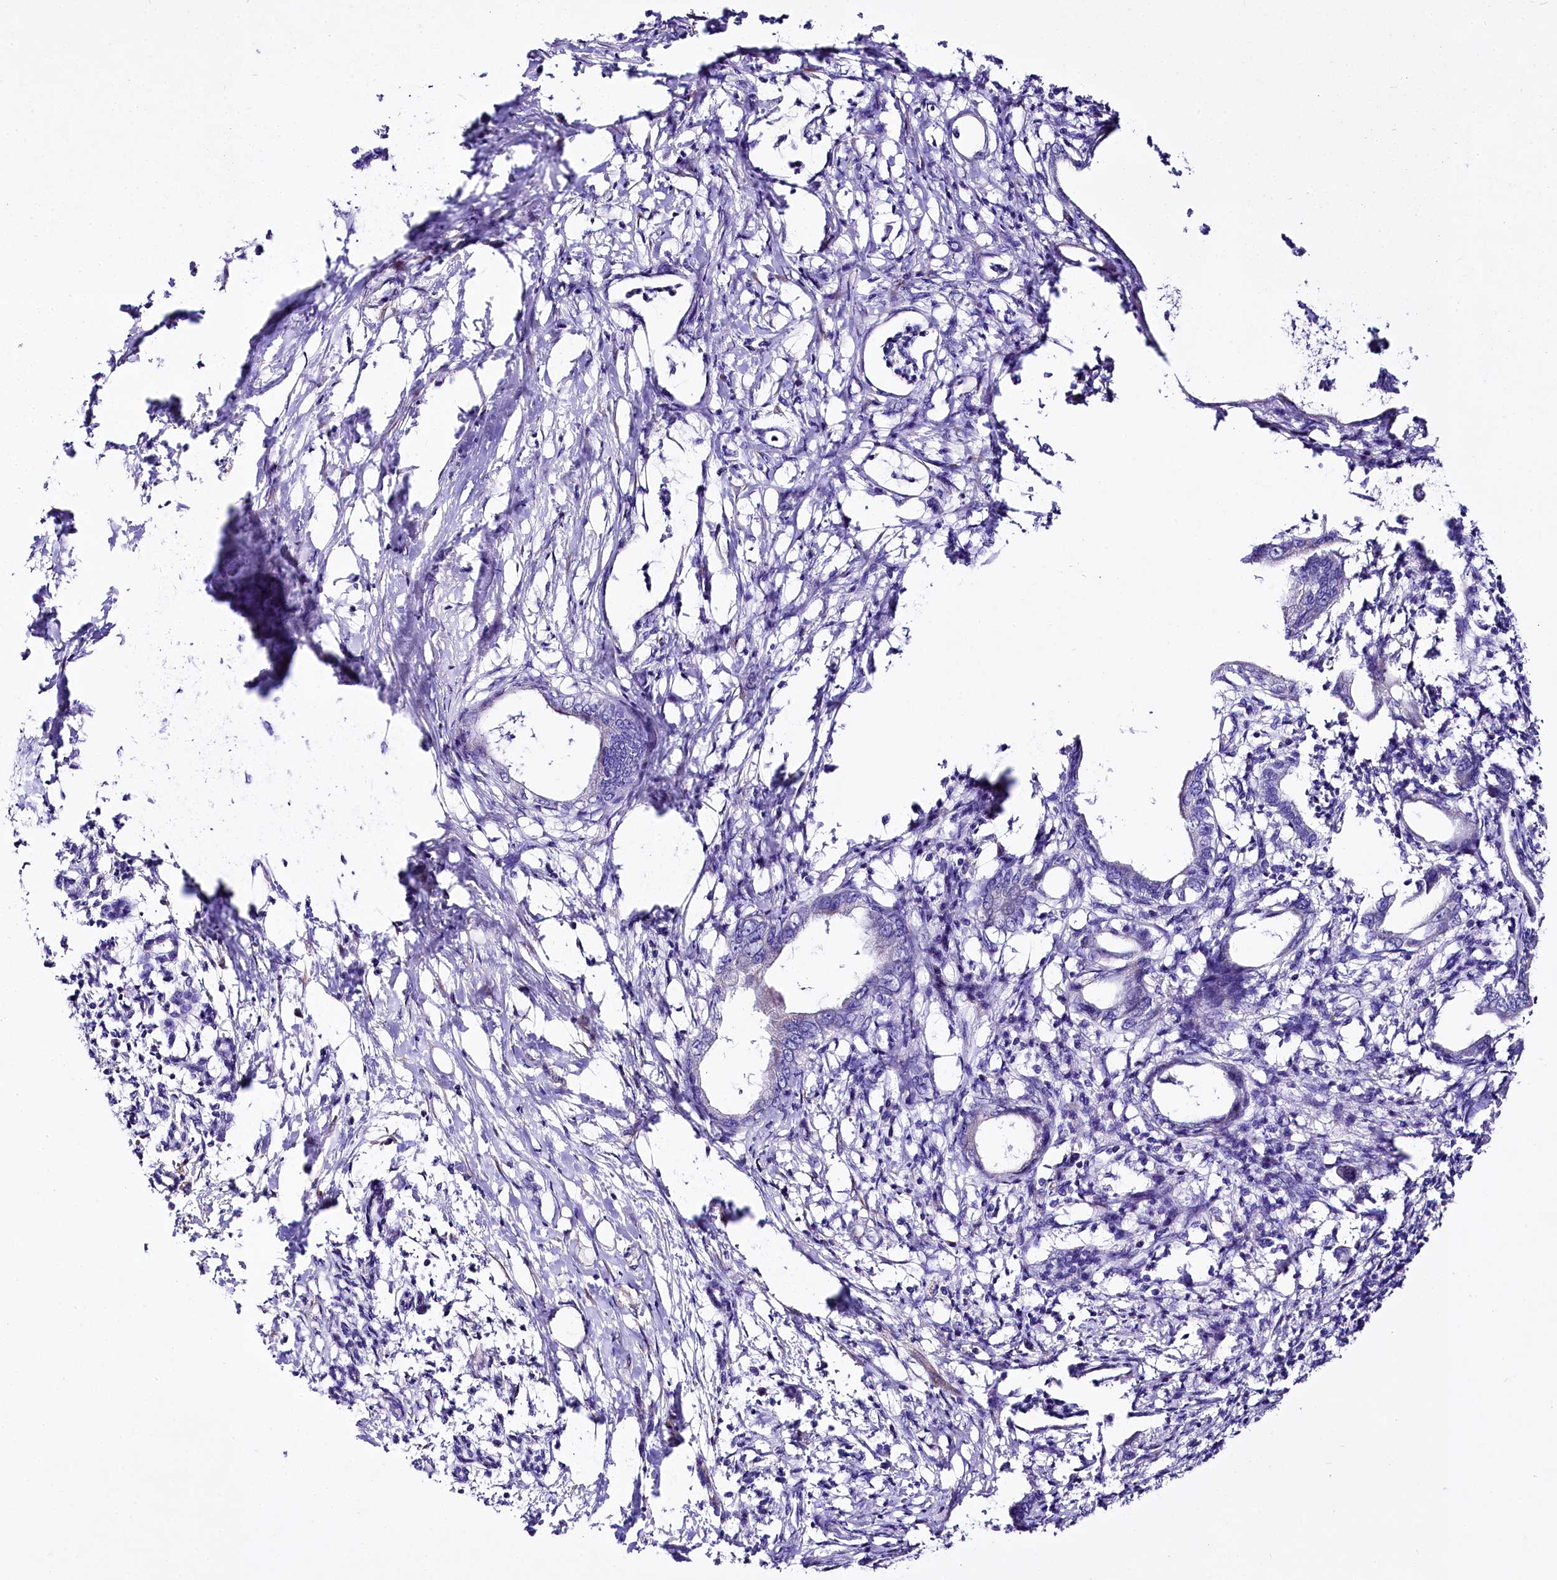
{"staining": {"intensity": "negative", "quantity": "none", "location": "none"}, "tissue": "pancreatic cancer", "cell_type": "Tumor cells", "image_type": "cancer", "snomed": [{"axis": "morphology", "description": "Adenocarcinoma, NOS"}, {"axis": "topography", "description": "Pancreas"}], "caption": "An immunohistochemistry (IHC) histopathology image of adenocarcinoma (pancreatic) is shown. There is no staining in tumor cells of adenocarcinoma (pancreatic).", "gene": "A2ML1", "patient": {"sex": "female", "age": 55}}